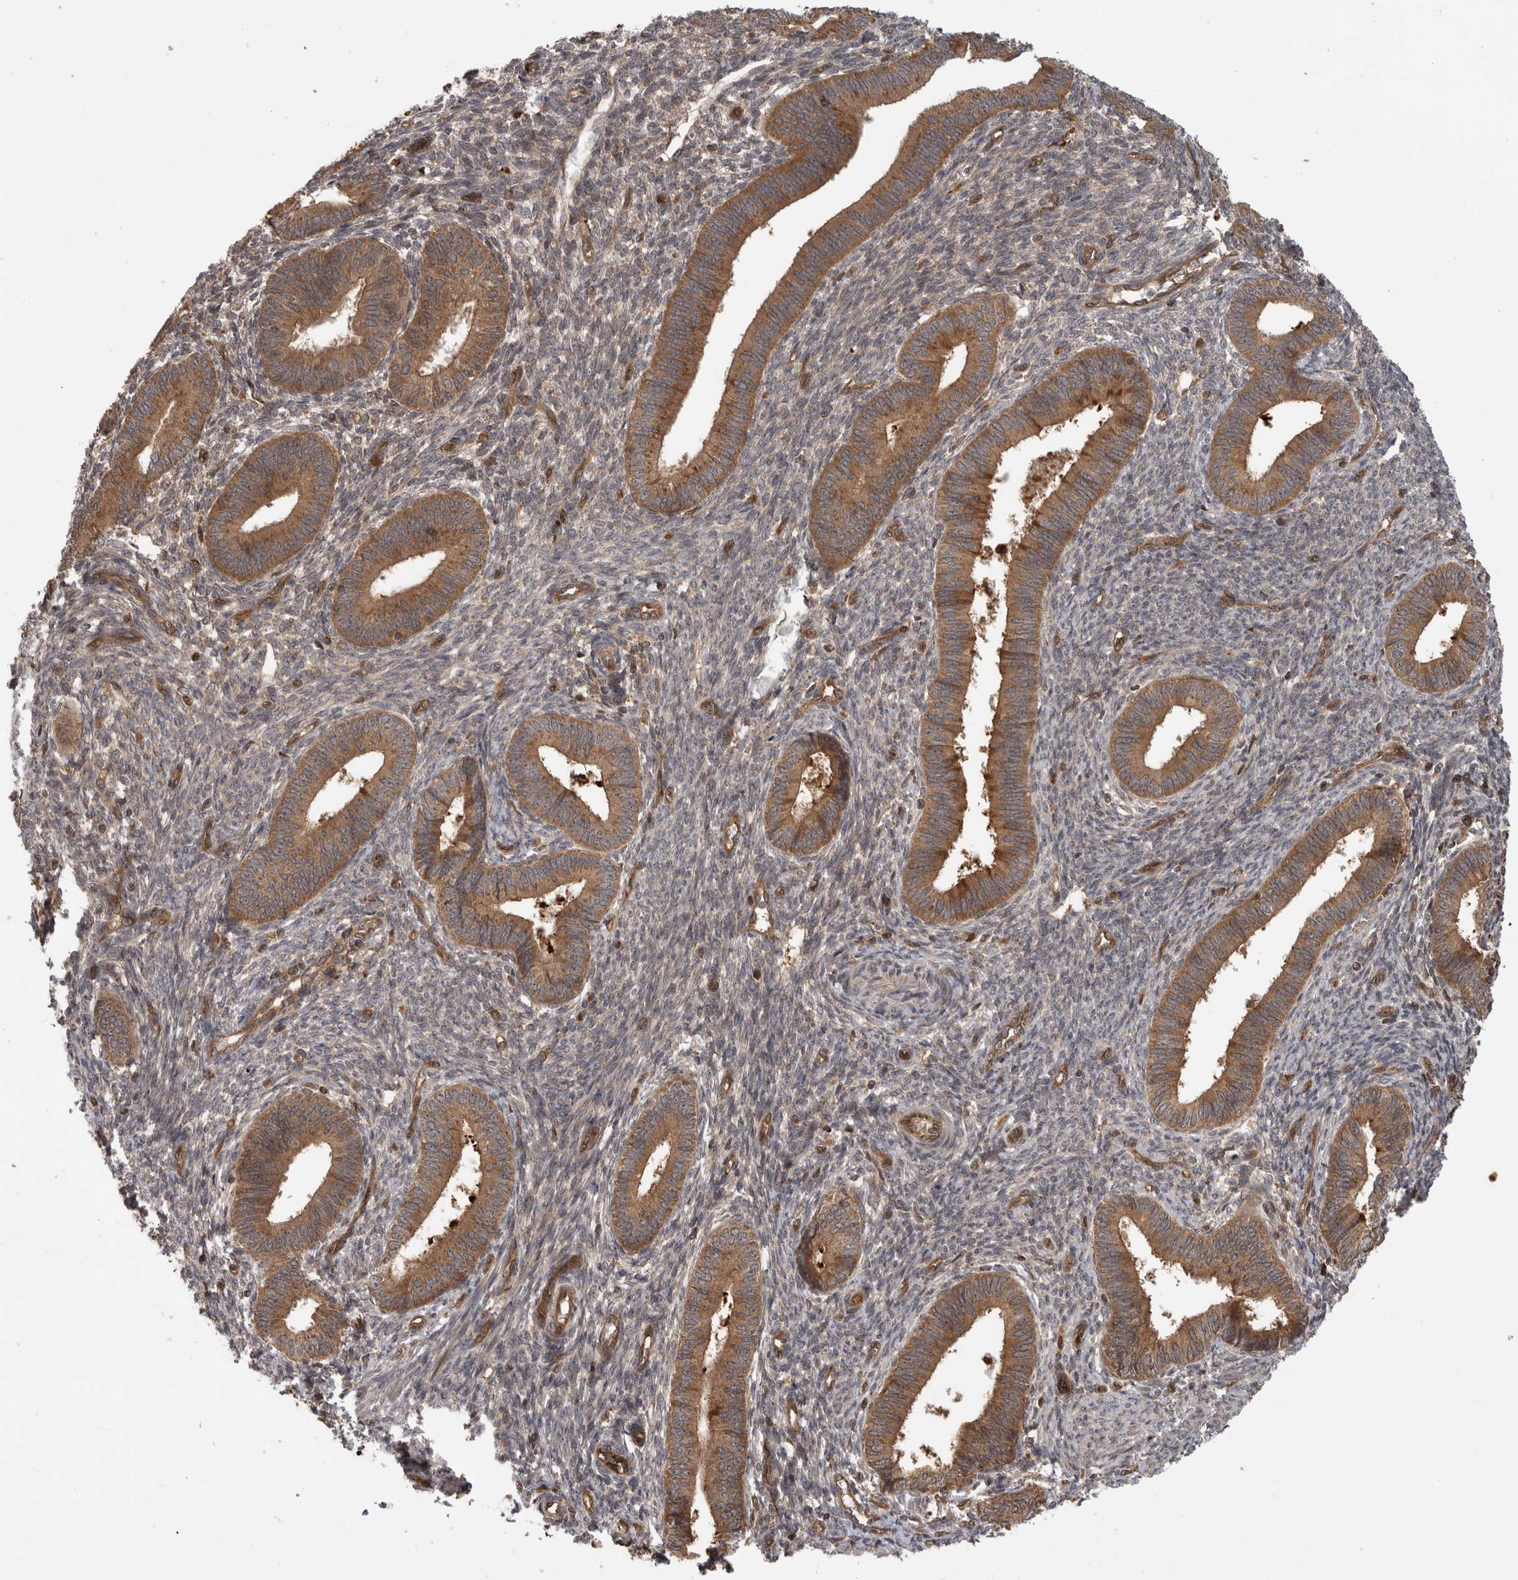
{"staining": {"intensity": "moderate", "quantity": "<25%", "location": "nuclear"}, "tissue": "endometrium", "cell_type": "Cells in endometrial stroma", "image_type": "normal", "snomed": [{"axis": "morphology", "description": "Normal tissue, NOS"}, {"axis": "topography", "description": "Endometrium"}], "caption": "The photomicrograph shows a brown stain indicating the presence of a protein in the nuclear of cells in endometrial stroma in endometrium. The protein is shown in brown color, while the nuclei are stained blue.", "gene": "DHDDS", "patient": {"sex": "female", "age": 46}}